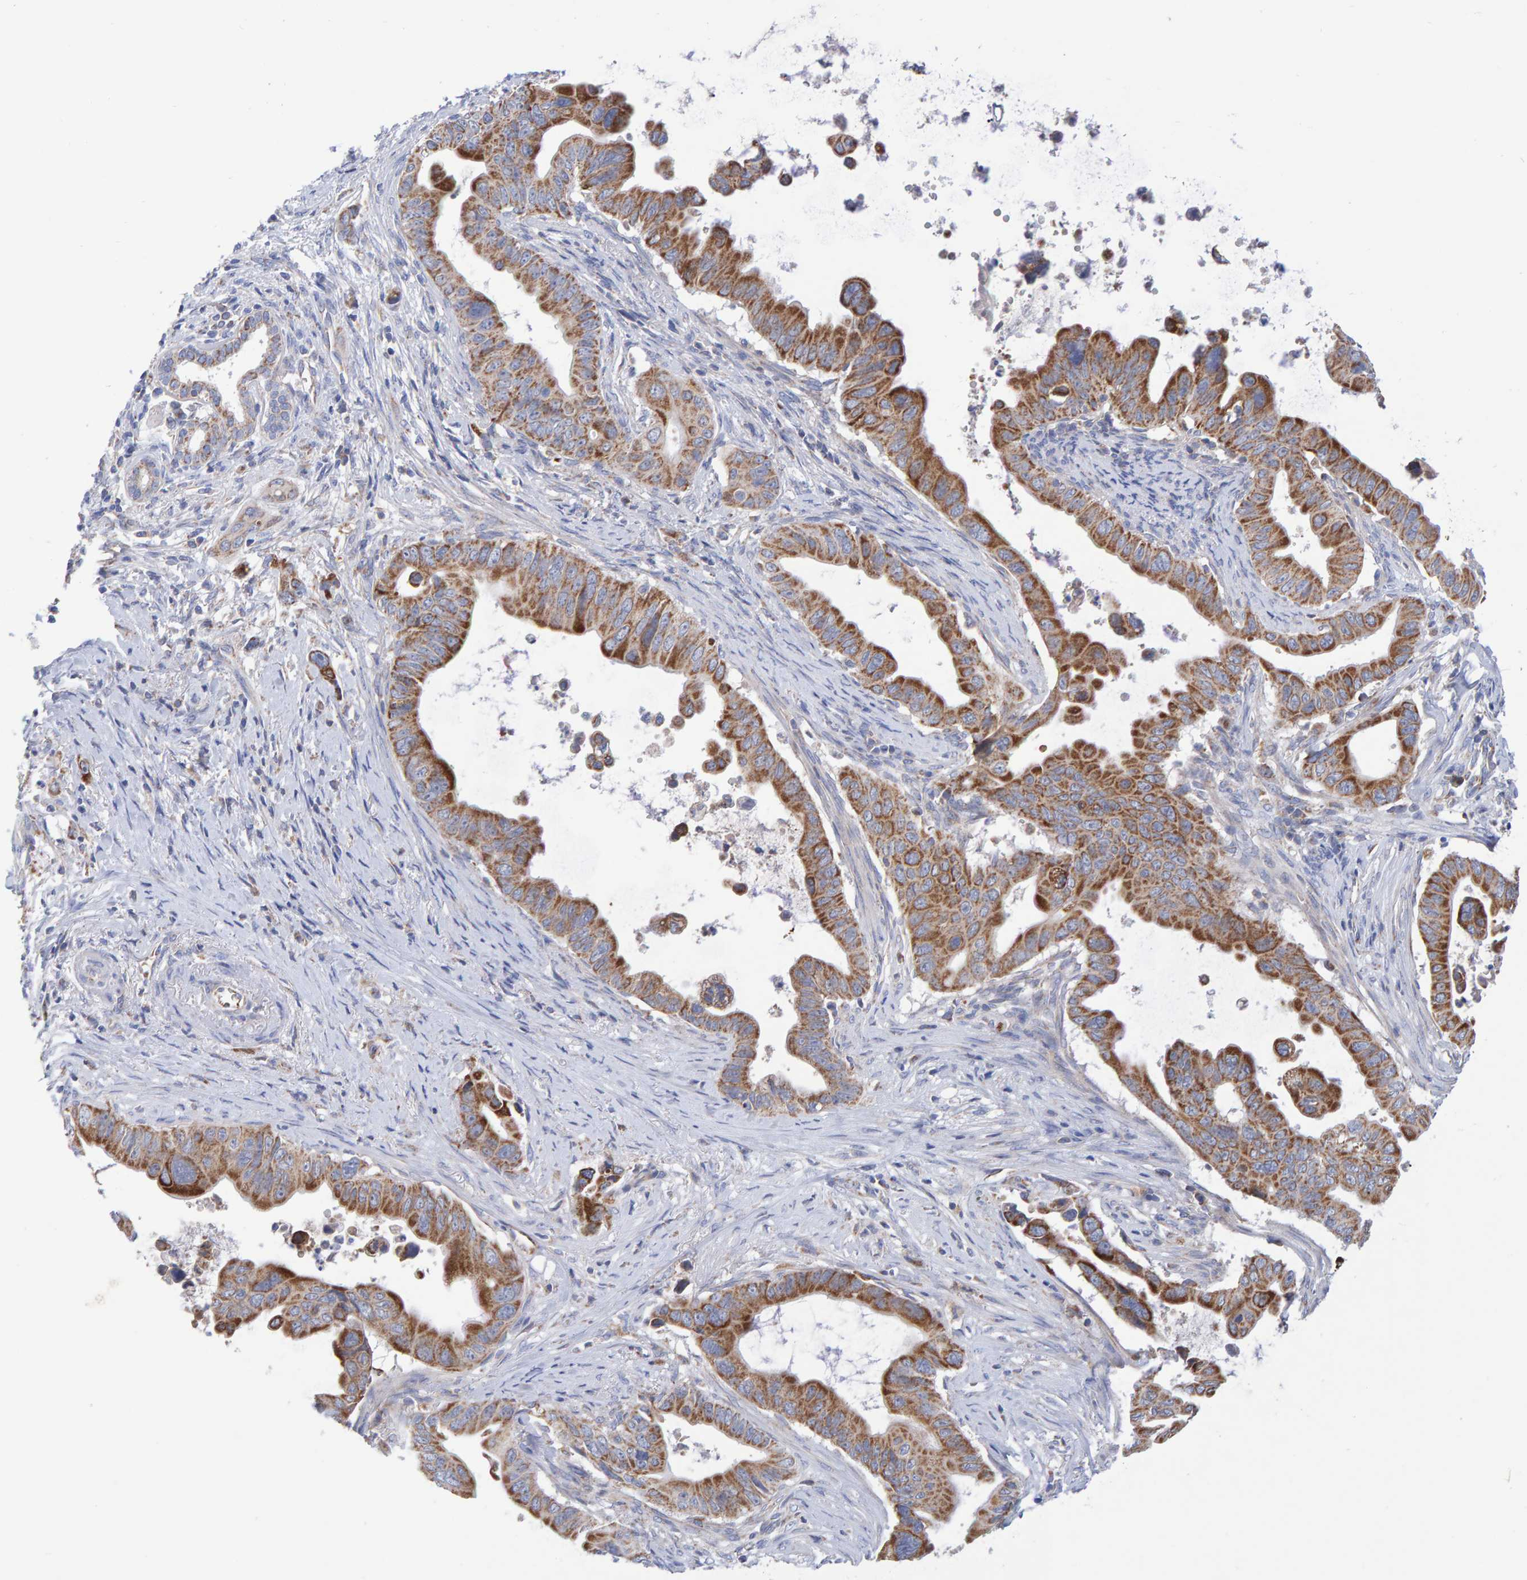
{"staining": {"intensity": "moderate", "quantity": ">75%", "location": "cytoplasmic/membranous"}, "tissue": "pancreatic cancer", "cell_type": "Tumor cells", "image_type": "cancer", "snomed": [{"axis": "morphology", "description": "Adenocarcinoma, NOS"}, {"axis": "topography", "description": "Pancreas"}], "caption": "This micrograph displays IHC staining of pancreatic cancer, with medium moderate cytoplasmic/membranous expression in about >75% of tumor cells.", "gene": "EFR3A", "patient": {"sex": "female", "age": 72}}